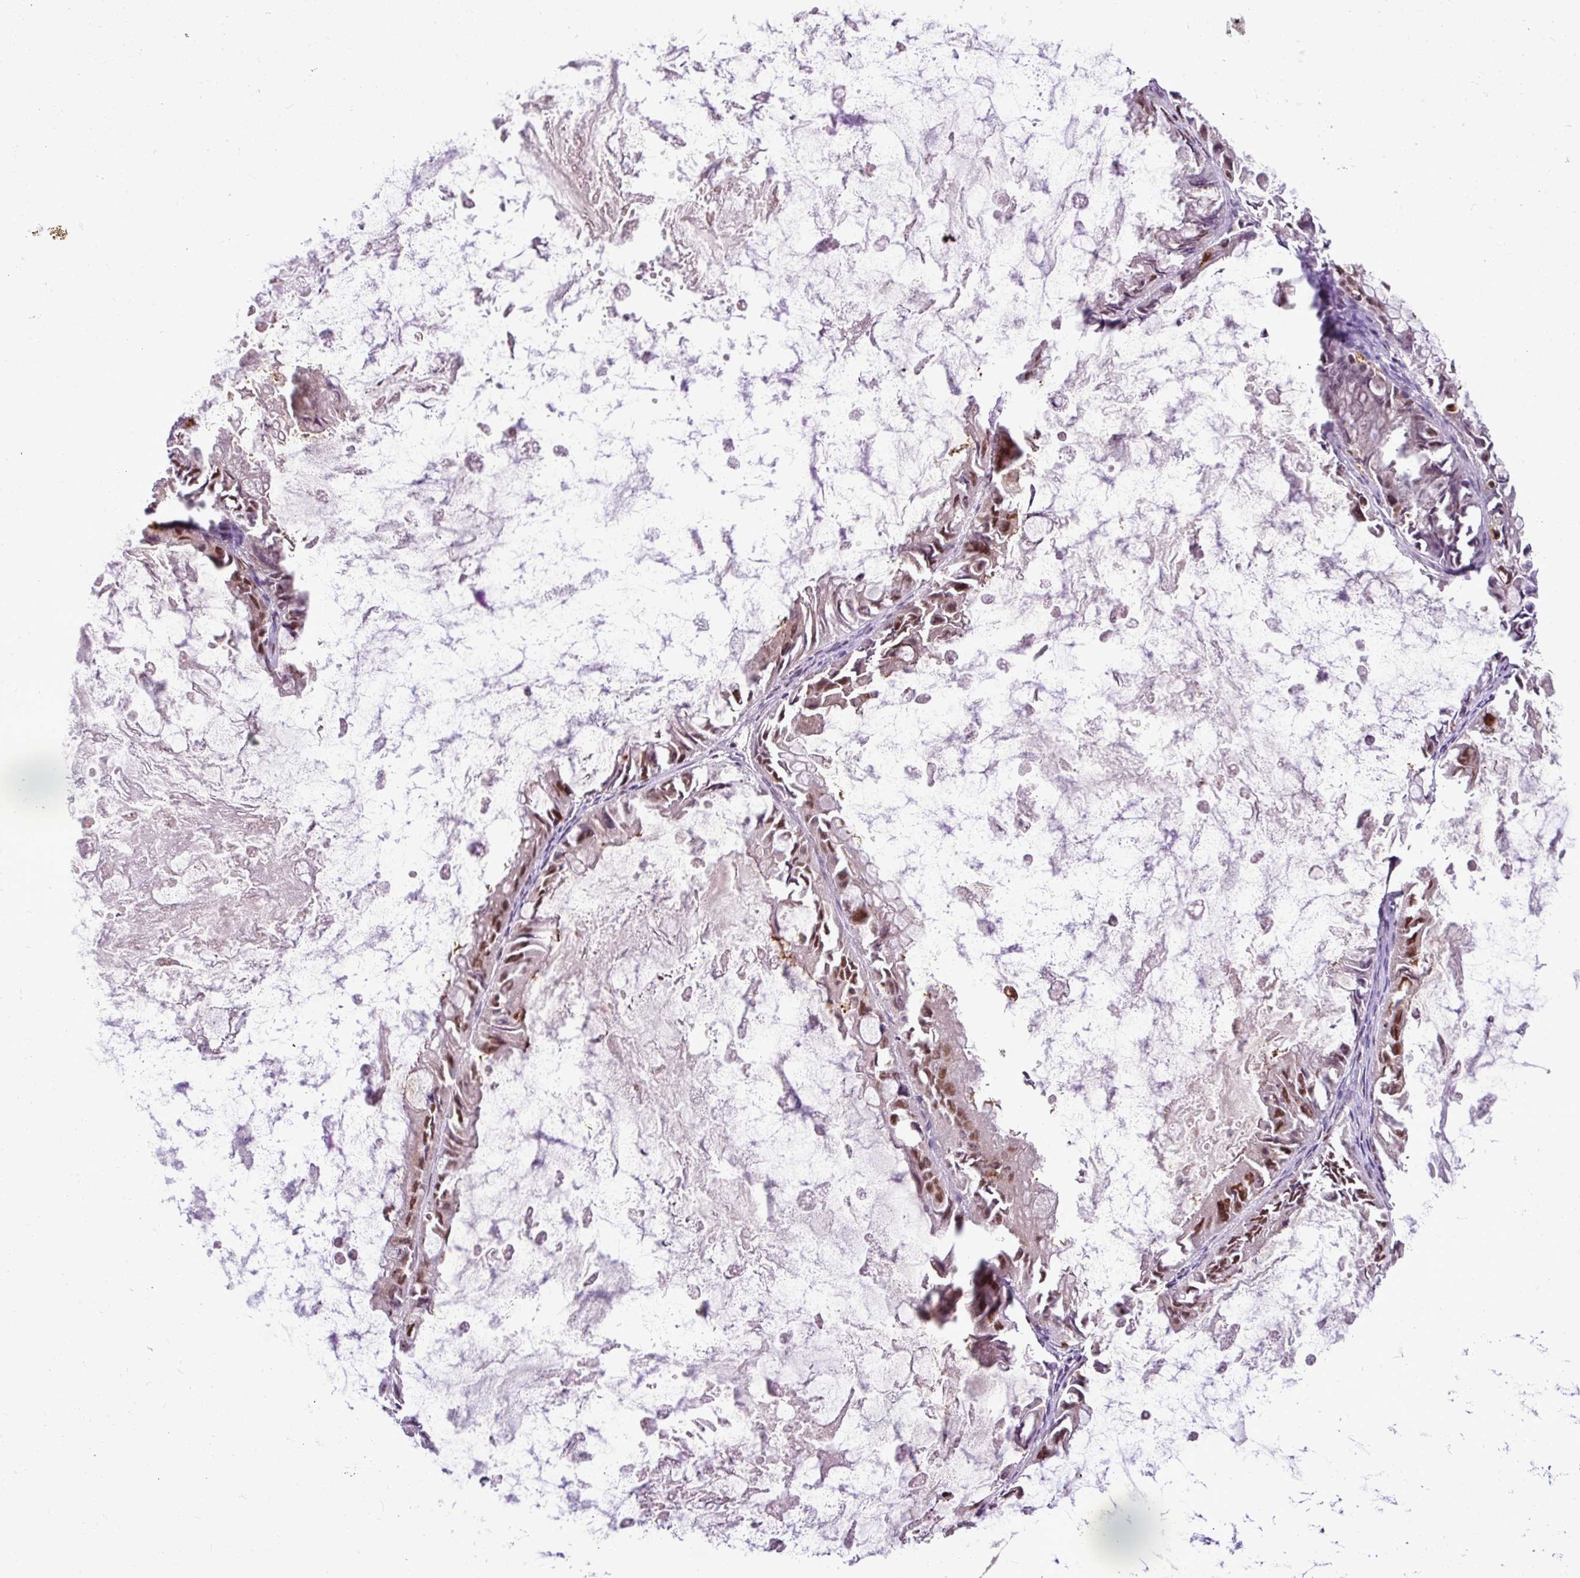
{"staining": {"intensity": "moderate", "quantity": ">75%", "location": "nuclear"}, "tissue": "ovarian cancer", "cell_type": "Tumor cells", "image_type": "cancer", "snomed": [{"axis": "morphology", "description": "Cystadenocarcinoma, mucinous, NOS"}, {"axis": "topography", "description": "Ovary"}], "caption": "DAB (3,3'-diaminobenzidine) immunohistochemical staining of human ovarian mucinous cystadenocarcinoma displays moderate nuclear protein expression in about >75% of tumor cells. Immunohistochemistry (ihc) stains the protein of interest in brown and the nuclei are stained blue.", "gene": "PGAP4", "patient": {"sex": "female", "age": 61}}